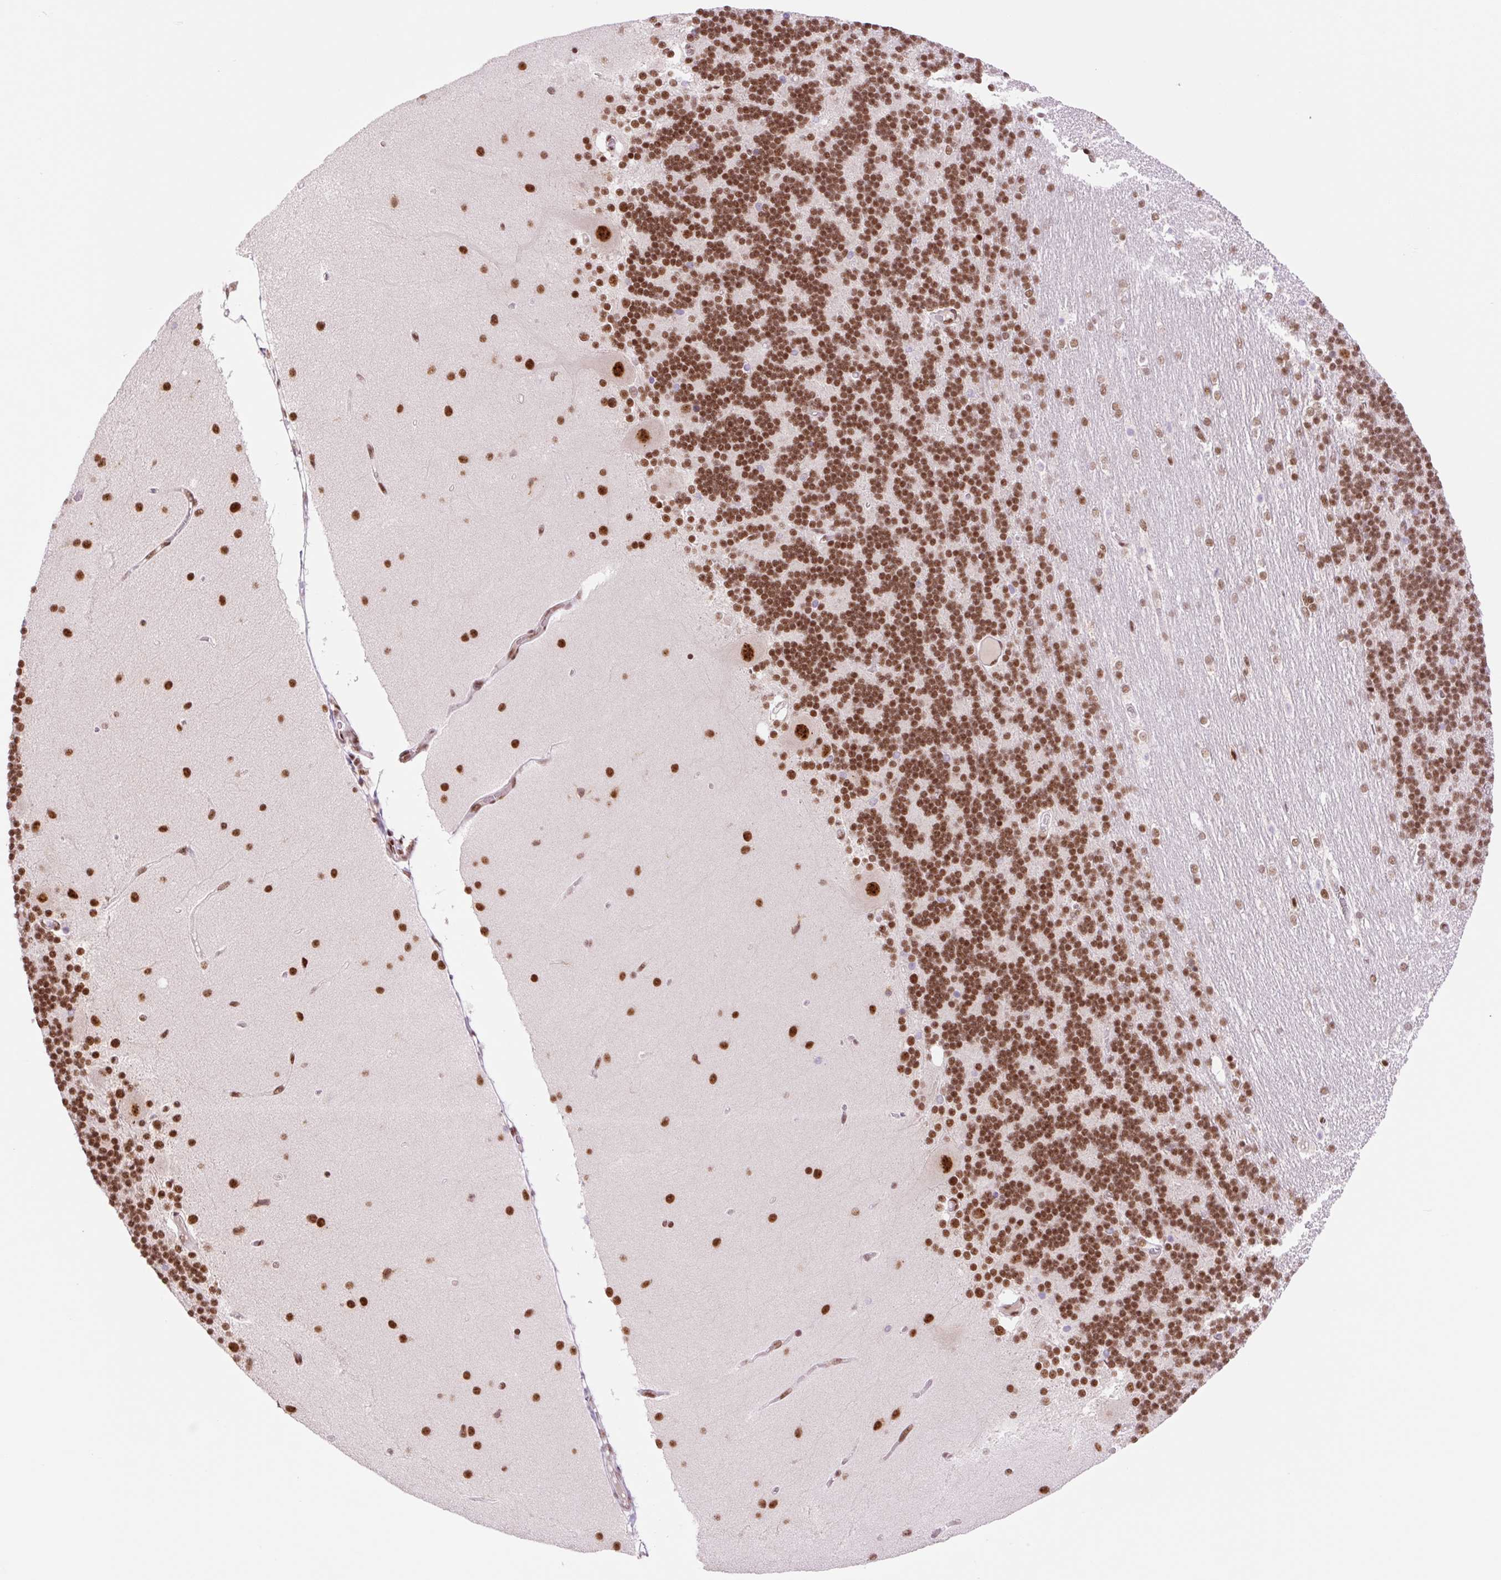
{"staining": {"intensity": "strong", "quantity": ">75%", "location": "nuclear"}, "tissue": "cerebellum", "cell_type": "Cells in granular layer", "image_type": "normal", "snomed": [{"axis": "morphology", "description": "Normal tissue, NOS"}, {"axis": "topography", "description": "Cerebellum"}], "caption": "Protein positivity by IHC demonstrates strong nuclear staining in about >75% of cells in granular layer in benign cerebellum. (DAB (3,3'-diaminobenzidine) IHC with brightfield microscopy, high magnification).", "gene": "PRDM11", "patient": {"sex": "female", "age": 54}}